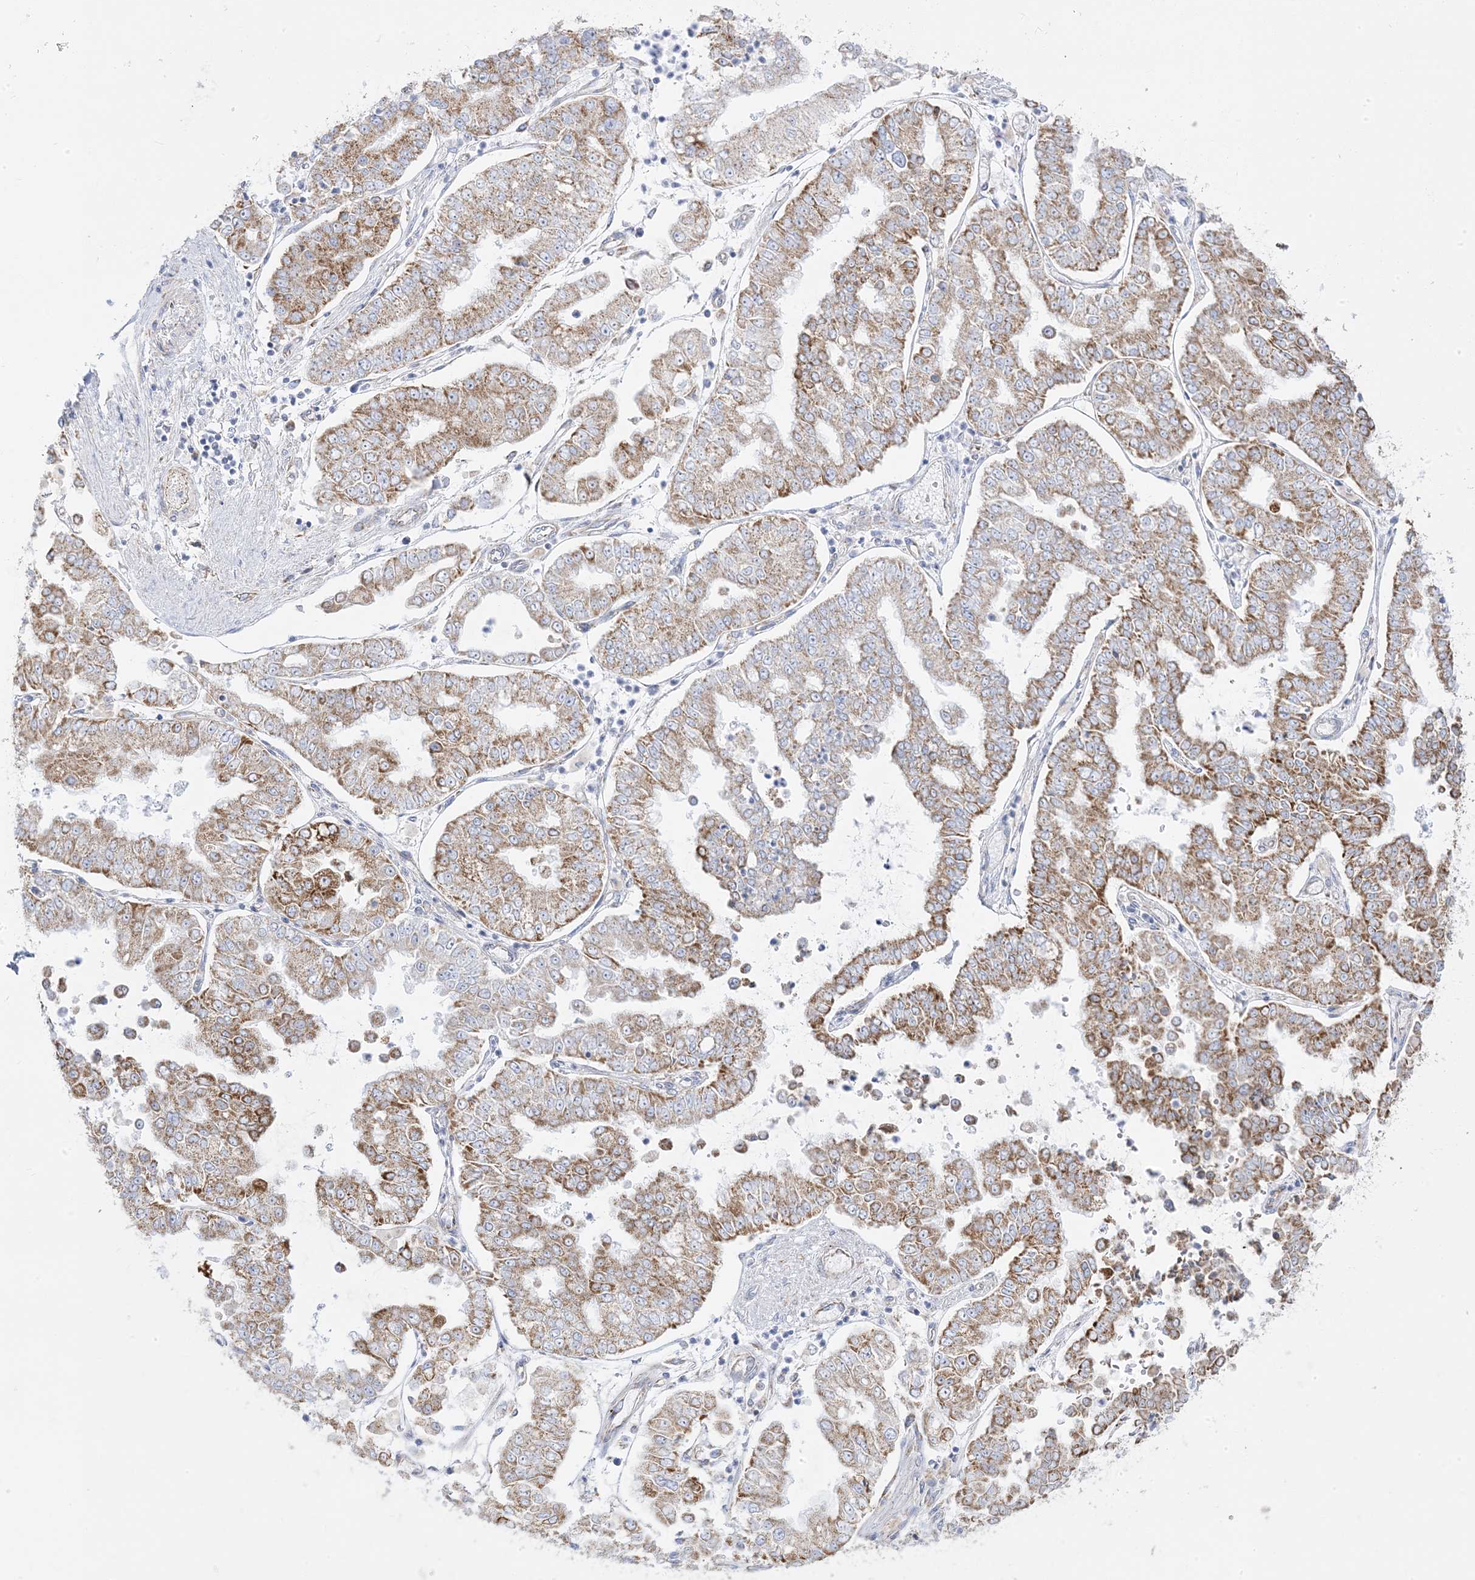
{"staining": {"intensity": "moderate", "quantity": ">75%", "location": "cytoplasmic/membranous"}, "tissue": "stomach cancer", "cell_type": "Tumor cells", "image_type": "cancer", "snomed": [{"axis": "morphology", "description": "Adenocarcinoma, NOS"}, {"axis": "topography", "description": "Stomach"}], "caption": "Approximately >75% of tumor cells in human stomach adenocarcinoma demonstrate moderate cytoplasmic/membranous protein staining as visualized by brown immunohistochemical staining.", "gene": "PCCB", "patient": {"sex": "male", "age": 76}}